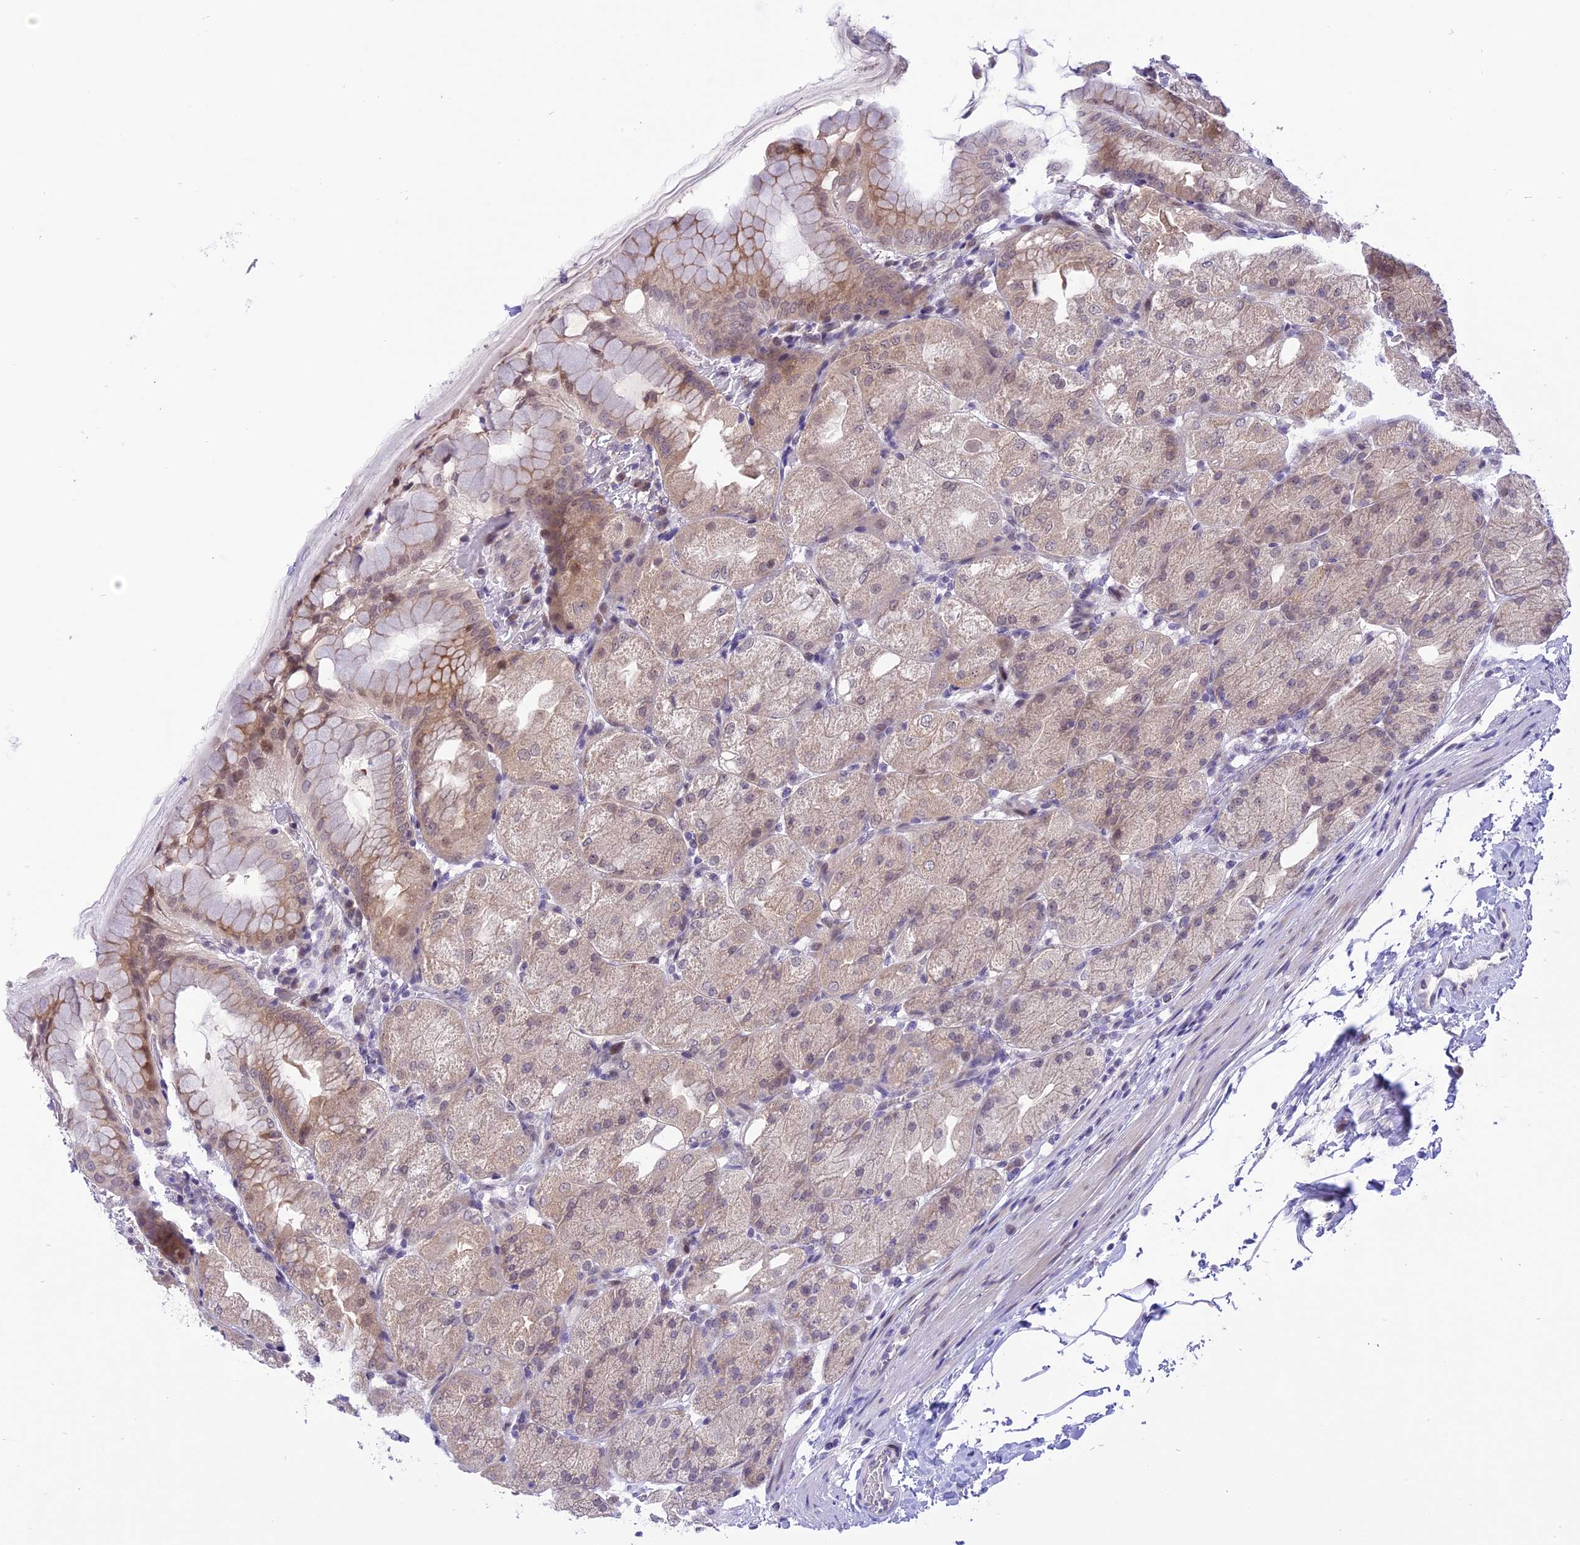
{"staining": {"intensity": "moderate", "quantity": "25%-75%", "location": "cytoplasmic/membranous"}, "tissue": "stomach", "cell_type": "Glandular cells", "image_type": "normal", "snomed": [{"axis": "morphology", "description": "Normal tissue, NOS"}, {"axis": "topography", "description": "Stomach, upper"}, {"axis": "topography", "description": "Stomach, lower"}], "caption": "Immunohistochemistry (IHC) photomicrograph of unremarkable stomach: human stomach stained using IHC shows medium levels of moderate protein expression localized specifically in the cytoplasmic/membranous of glandular cells, appearing as a cytoplasmic/membranous brown color.", "gene": "ZNF837", "patient": {"sex": "male", "age": 62}}